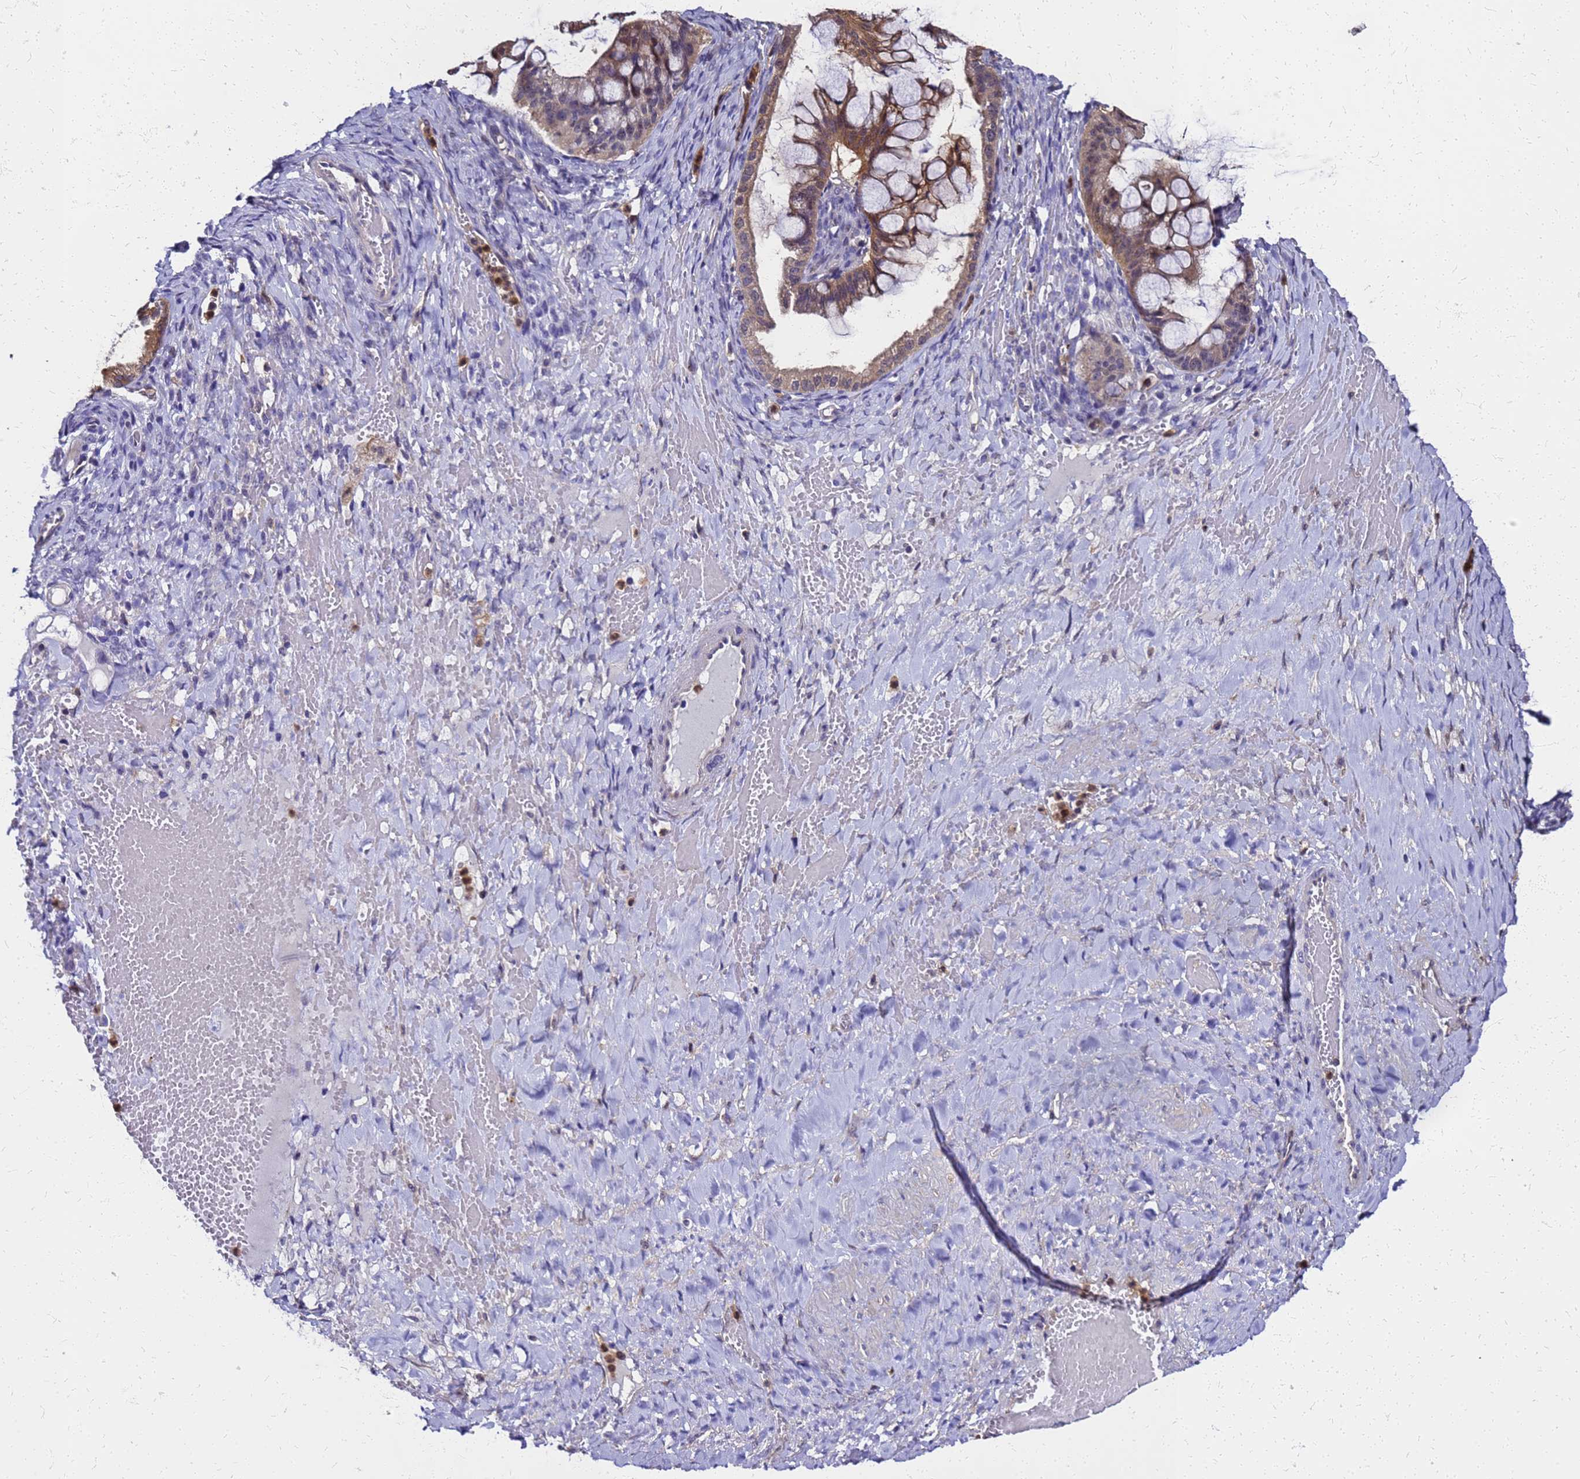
{"staining": {"intensity": "moderate", "quantity": "25%-75%", "location": "cytoplasmic/membranous,nuclear"}, "tissue": "ovarian cancer", "cell_type": "Tumor cells", "image_type": "cancer", "snomed": [{"axis": "morphology", "description": "Cystadenocarcinoma, mucinous, NOS"}, {"axis": "topography", "description": "Ovary"}], "caption": "The image shows a brown stain indicating the presence of a protein in the cytoplasmic/membranous and nuclear of tumor cells in mucinous cystadenocarcinoma (ovarian).", "gene": "S100A11", "patient": {"sex": "female", "age": 73}}